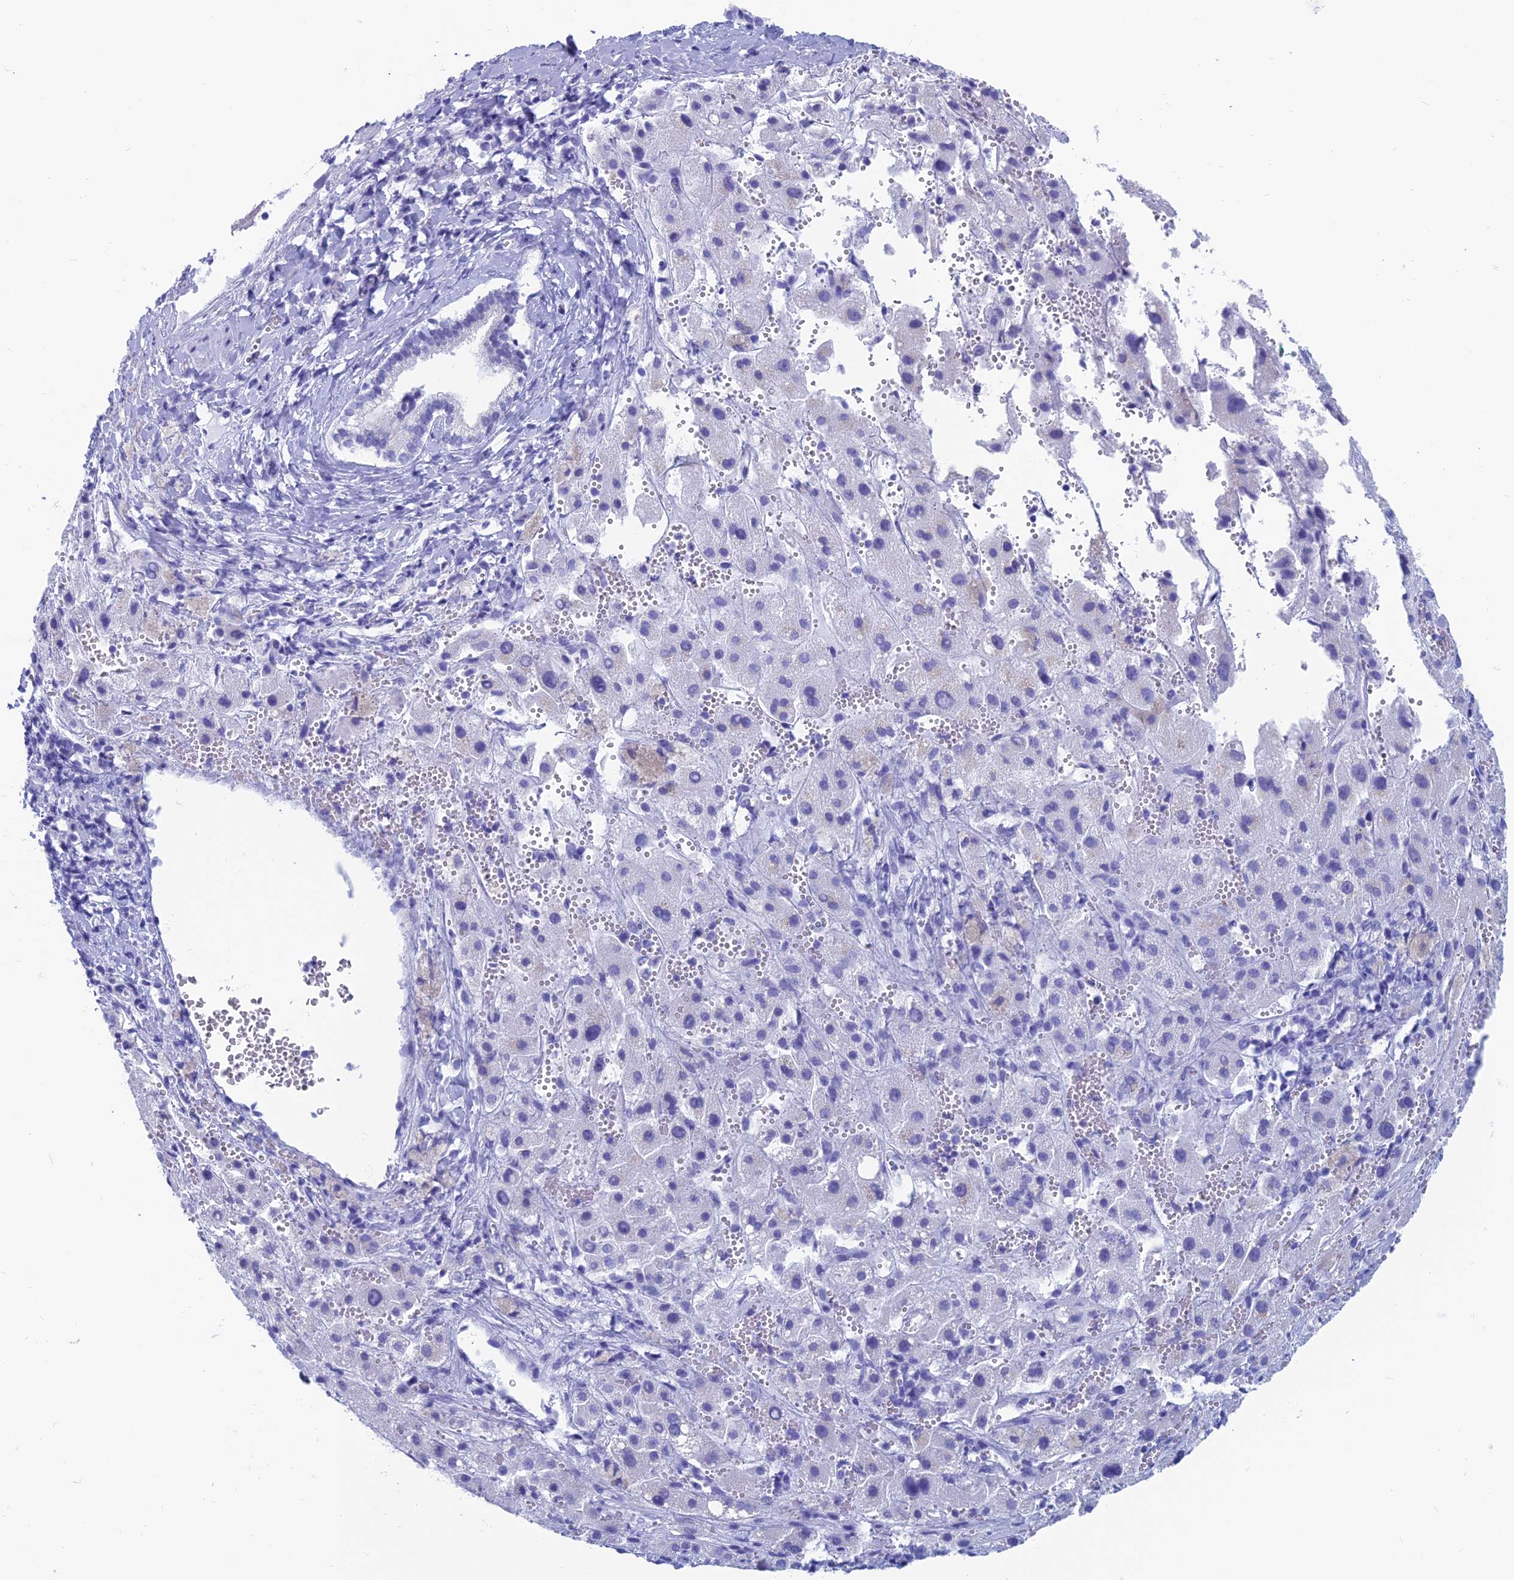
{"staining": {"intensity": "negative", "quantity": "none", "location": "none"}, "tissue": "liver cancer", "cell_type": "Tumor cells", "image_type": "cancer", "snomed": [{"axis": "morphology", "description": "Carcinoma, Hepatocellular, NOS"}, {"axis": "topography", "description": "Liver"}], "caption": "Immunohistochemistry image of human hepatocellular carcinoma (liver) stained for a protein (brown), which exhibits no expression in tumor cells. (DAB (3,3'-diaminobenzidine) IHC, high magnification).", "gene": "CAPS", "patient": {"sex": "female", "age": 58}}